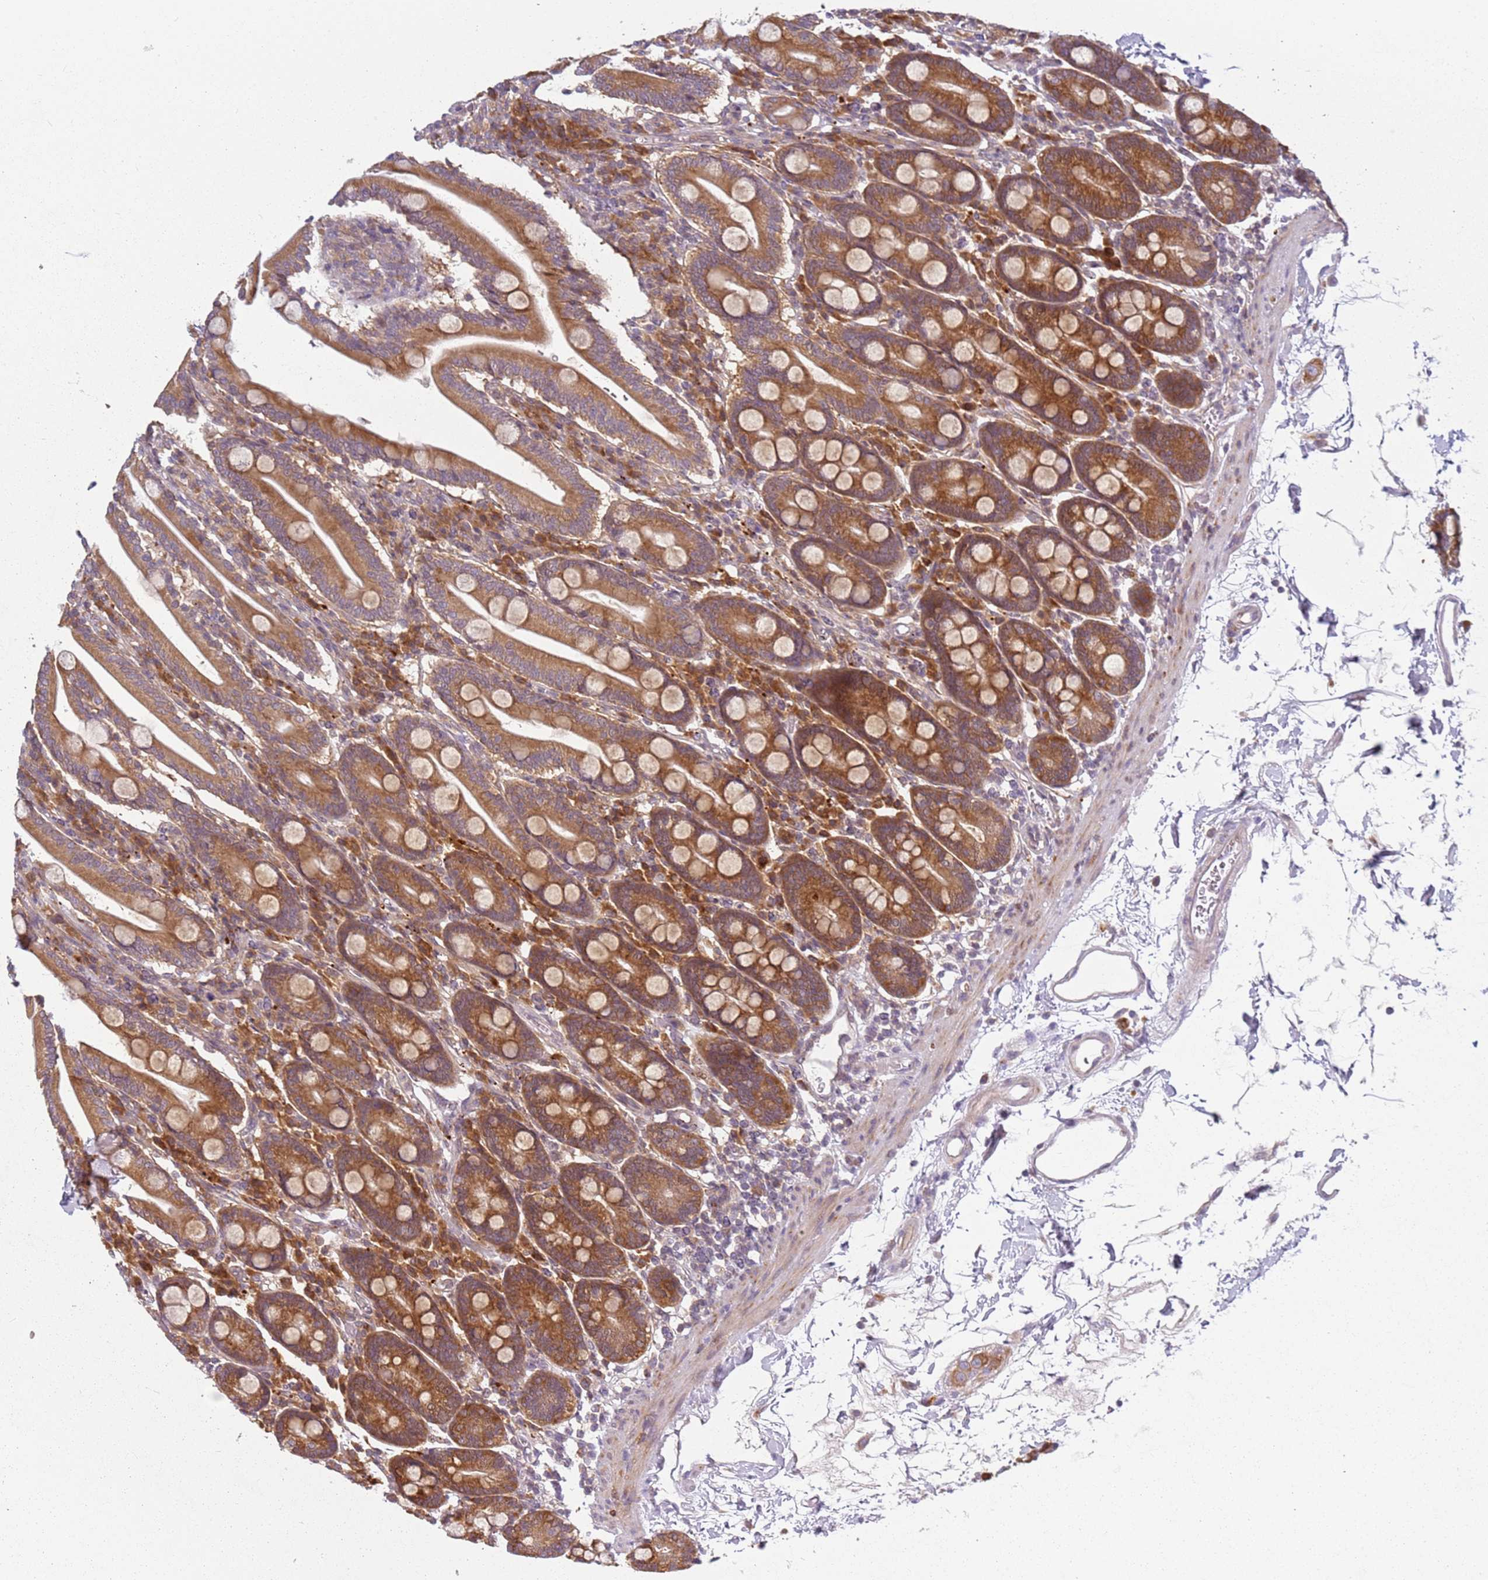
{"staining": {"intensity": "strong", "quantity": ">75%", "location": "cytoplasmic/membranous"}, "tissue": "duodenum", "cell_type": "Glandular cells", "image_type": "normal", "snomed": [{"axis": "morphology", "description": "Normal tissue, NOS"}, {"axis": "topography", "description": "Duodenum"}], "caption": "This image shows immunohistochemistry (IHC) staining of unremarkable duodenum, with high strong cytoplasmic/membranous positivity in approximately >75% of glandular cells.", "gene": "RPS28", "patient": {"sex": "male", "age": 35}}